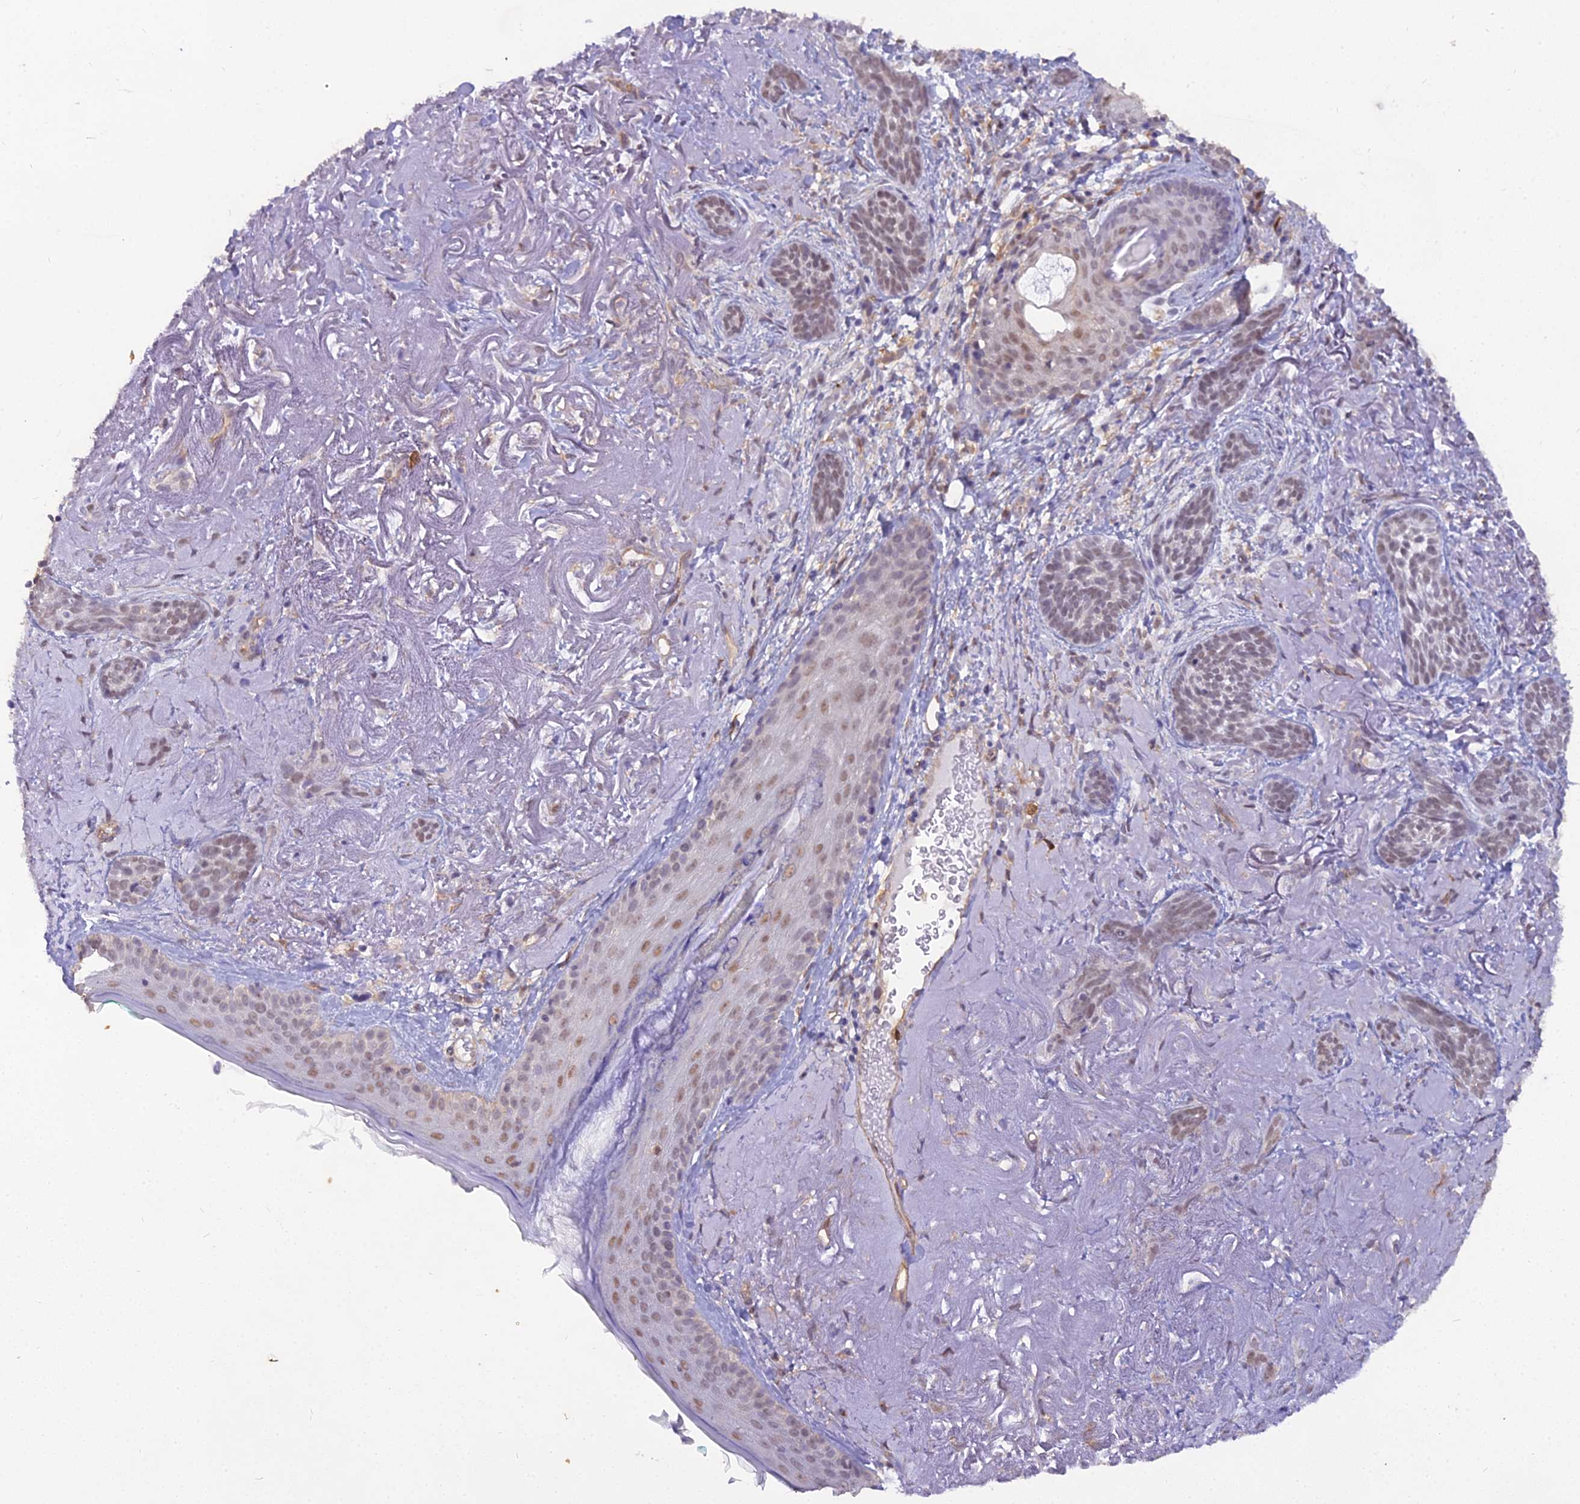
{"staining": {"intensity": "weak", "quantity": "25%-75%", "location": "nuclear"}, "tissue": "skin cancer", "cell_type": "Tumor cells", "image_type": "cancer", "snomed": [{"axis": "morphology", "description": "Basal cell carcinoma"}, {"axis": "topography", "description": "Skin"}], "caption": "IHC image of neoplastic tissue: skin cancer (basal cell carcinoma) stained using immunohistochemistry exhibits low levels of weak protein expression localized specifically in the nuclear of tumor cells, appearing as a nuclear brown color.", "gene": "BLNK", "patient": {"sex": "male", "age": 71}}